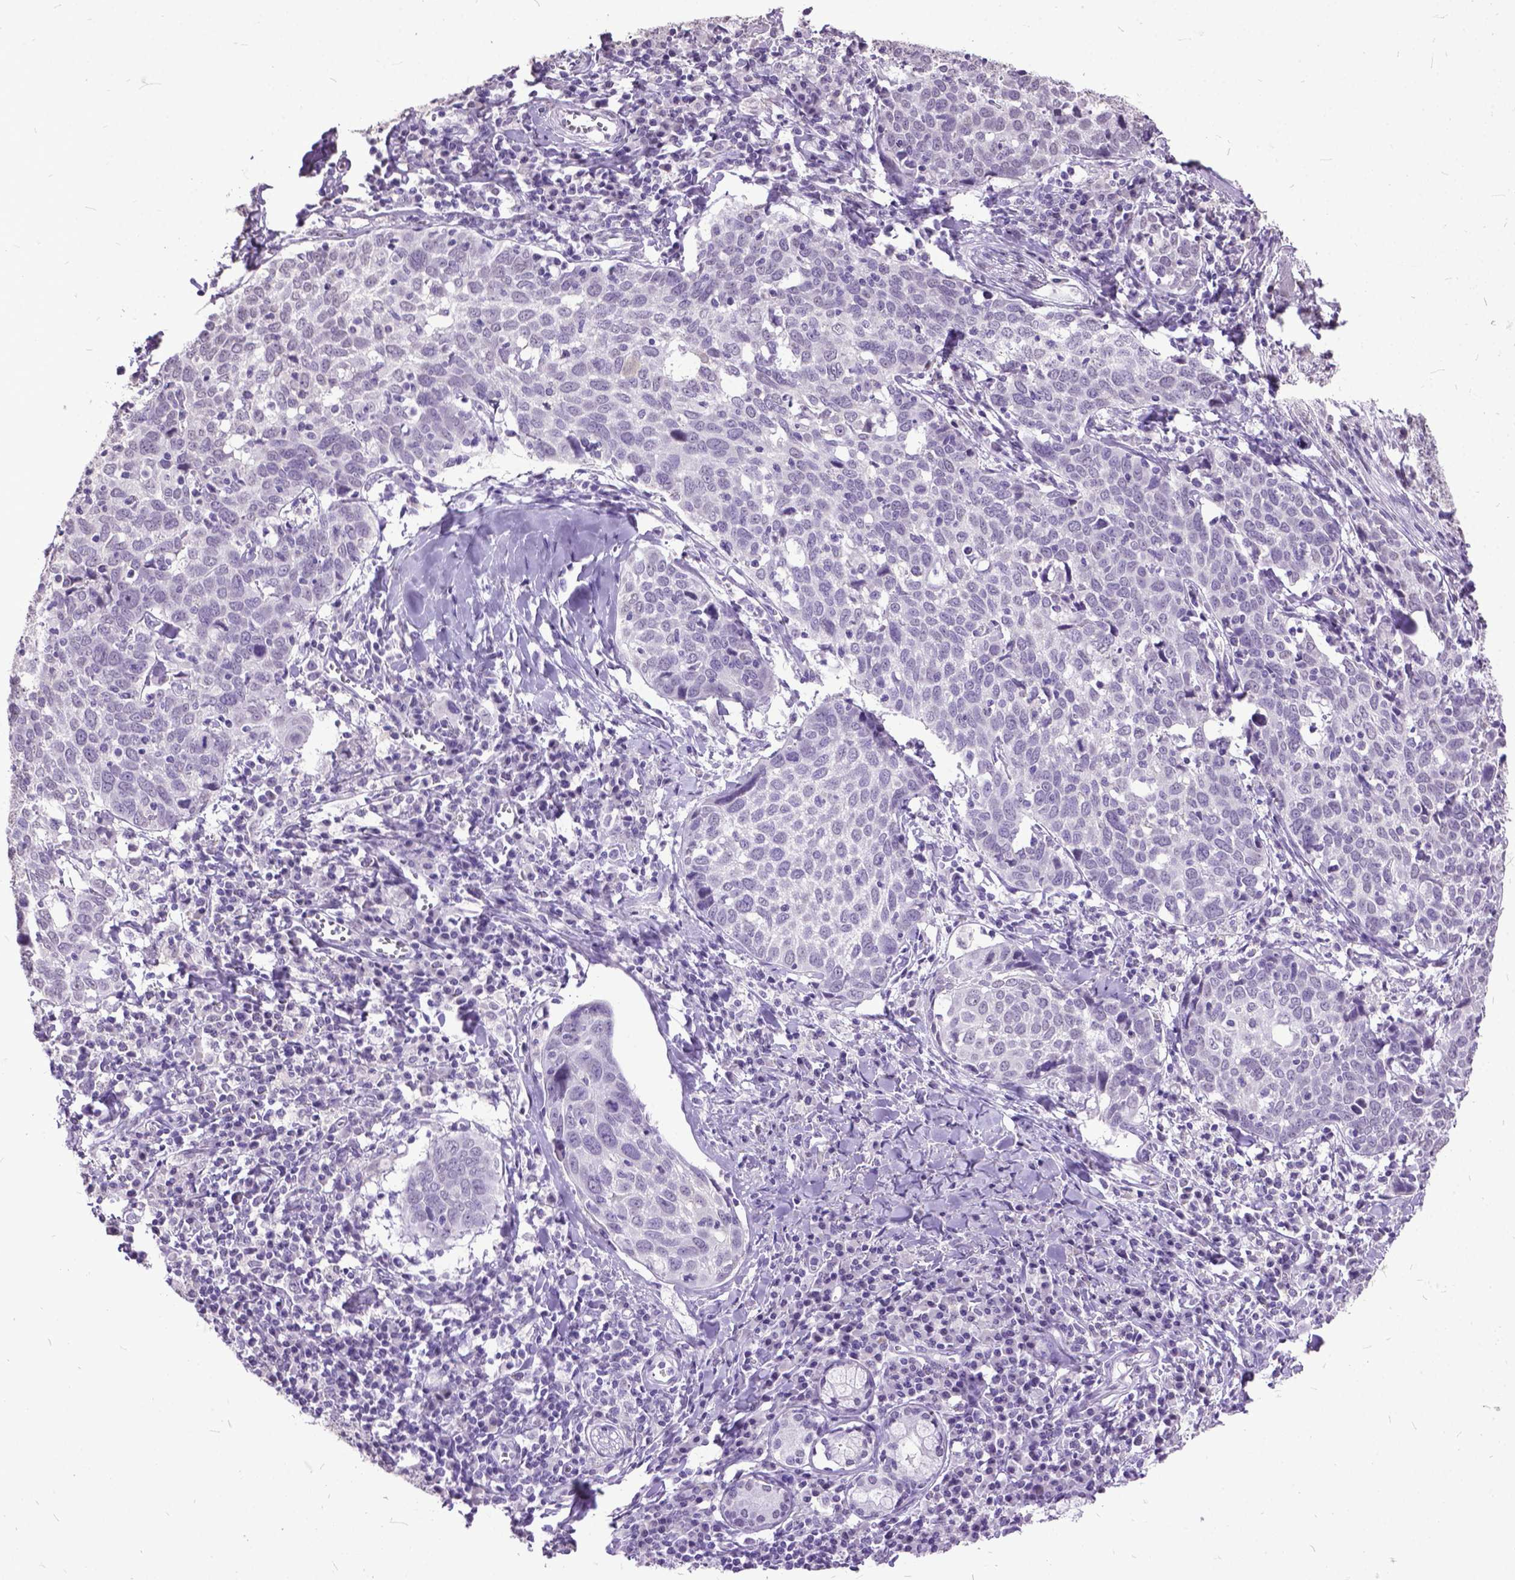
{"staining": {"intensity": "negative", "quantity": "none", "location": "none"}, "tissue": "lung cancer", "cell_type": "Tumor cells", "image_type": "cancer", "snomed": [{"axis": "morphology", "description": "Squamous cell carcinoma, NOS"}, {"axis": "topography", "description": "Lung"}], "caption": "Lung squamous cell carcinoma was stained to show a protein in brown. There is no significant positivity in tumor cells. Nuclei are stained in blue.", "gene": "MARCHF10", "patient": {"sex": "male", "age": 57}}